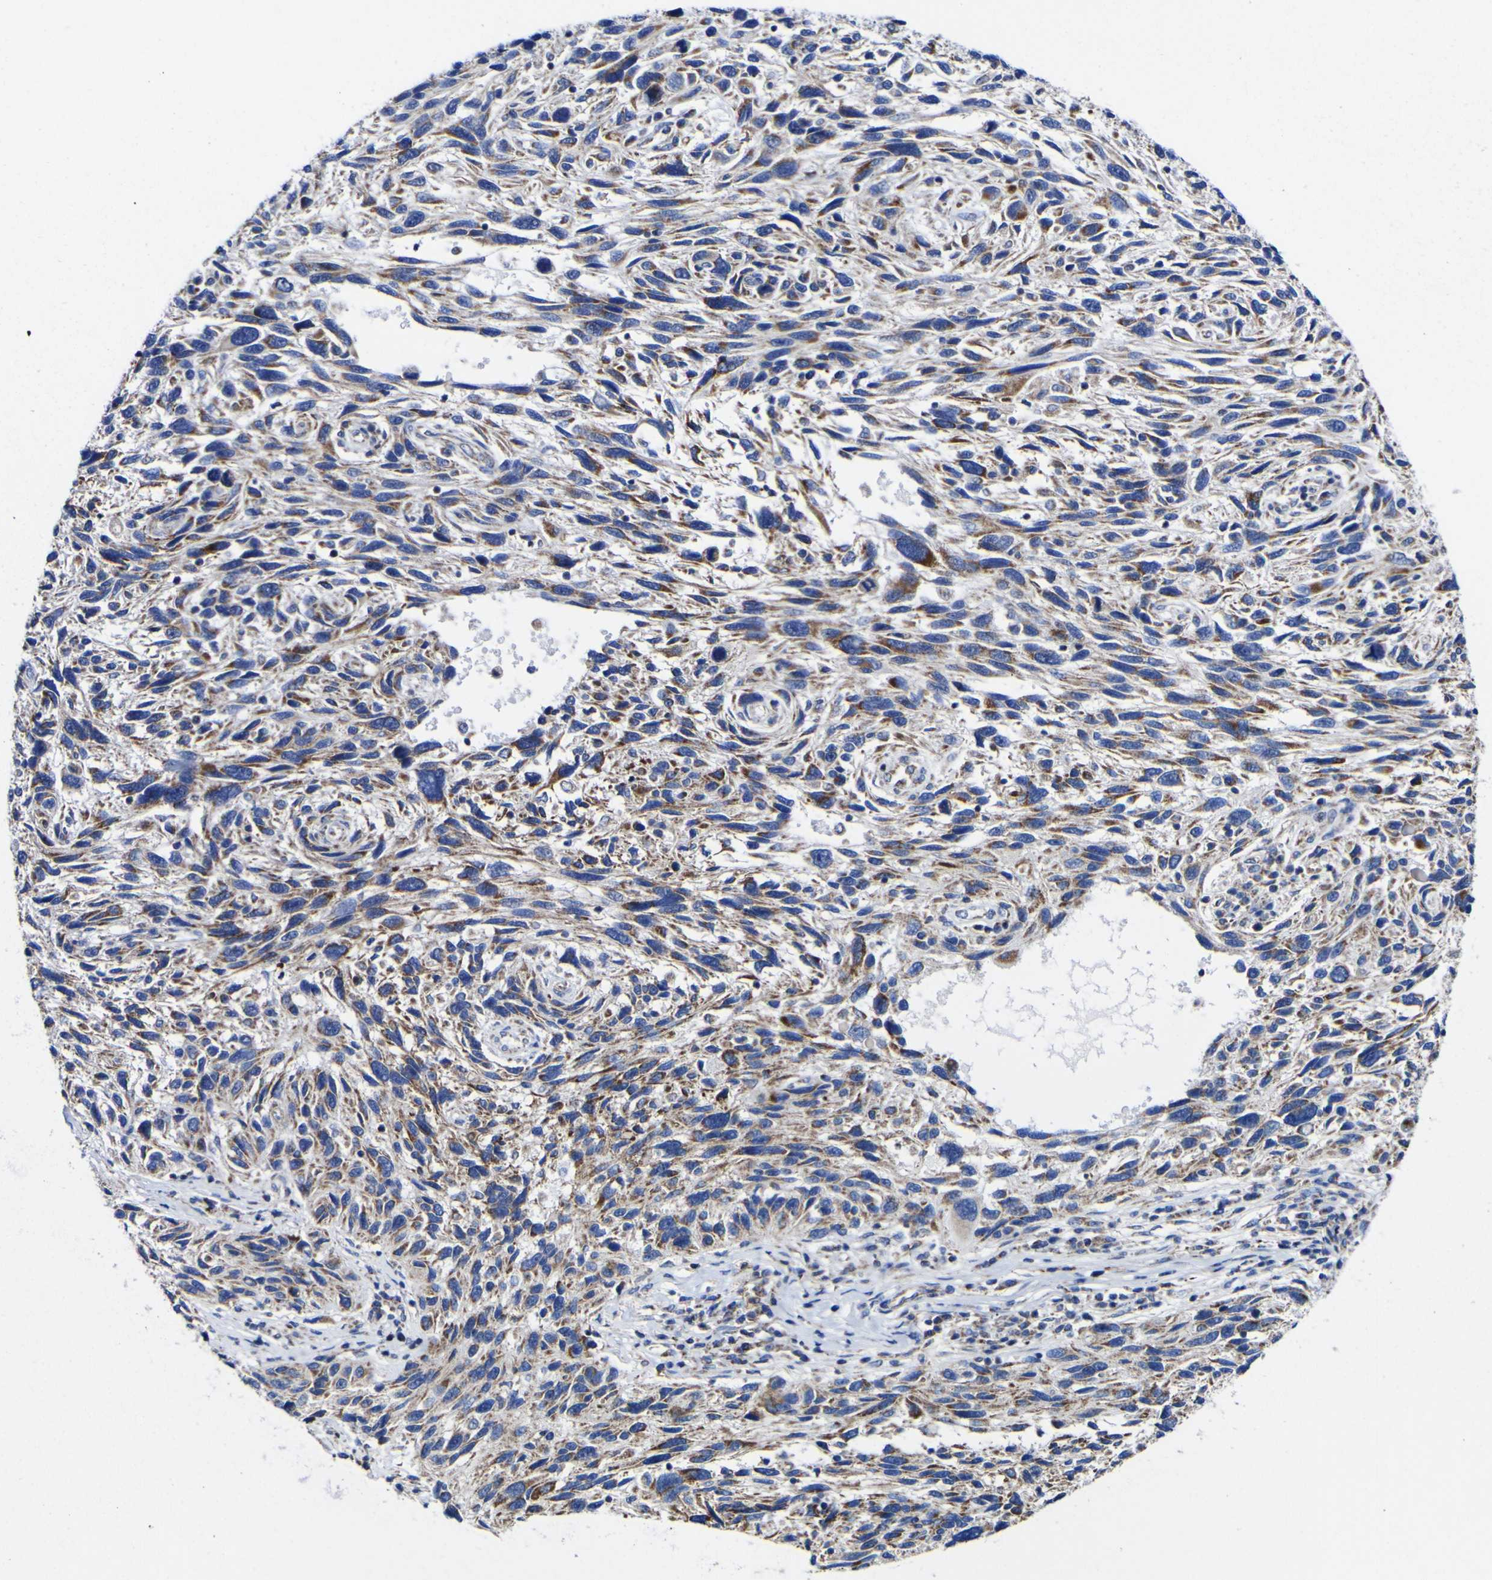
{"staining": {"intensity": "moderate", "quantity": ">75%", "location": "cytoplasmic/membranous"}, "tissue": "melanoma", "cell_type": "Tumor cells", "image_type": "cancer", "snomed": [{"axis": "morphology", "description": "Malignant melanoma, NOS"}, {"axis": "topography", "description": "Skin"}], "caption": "Human melanoma stained with a brown dye demonstrates moderate cytoplasmic/membranous positive staining in about >75% of tumor cells.", "gene": "CCDC90B", "patient": {"sex": "male", "age": 53}}